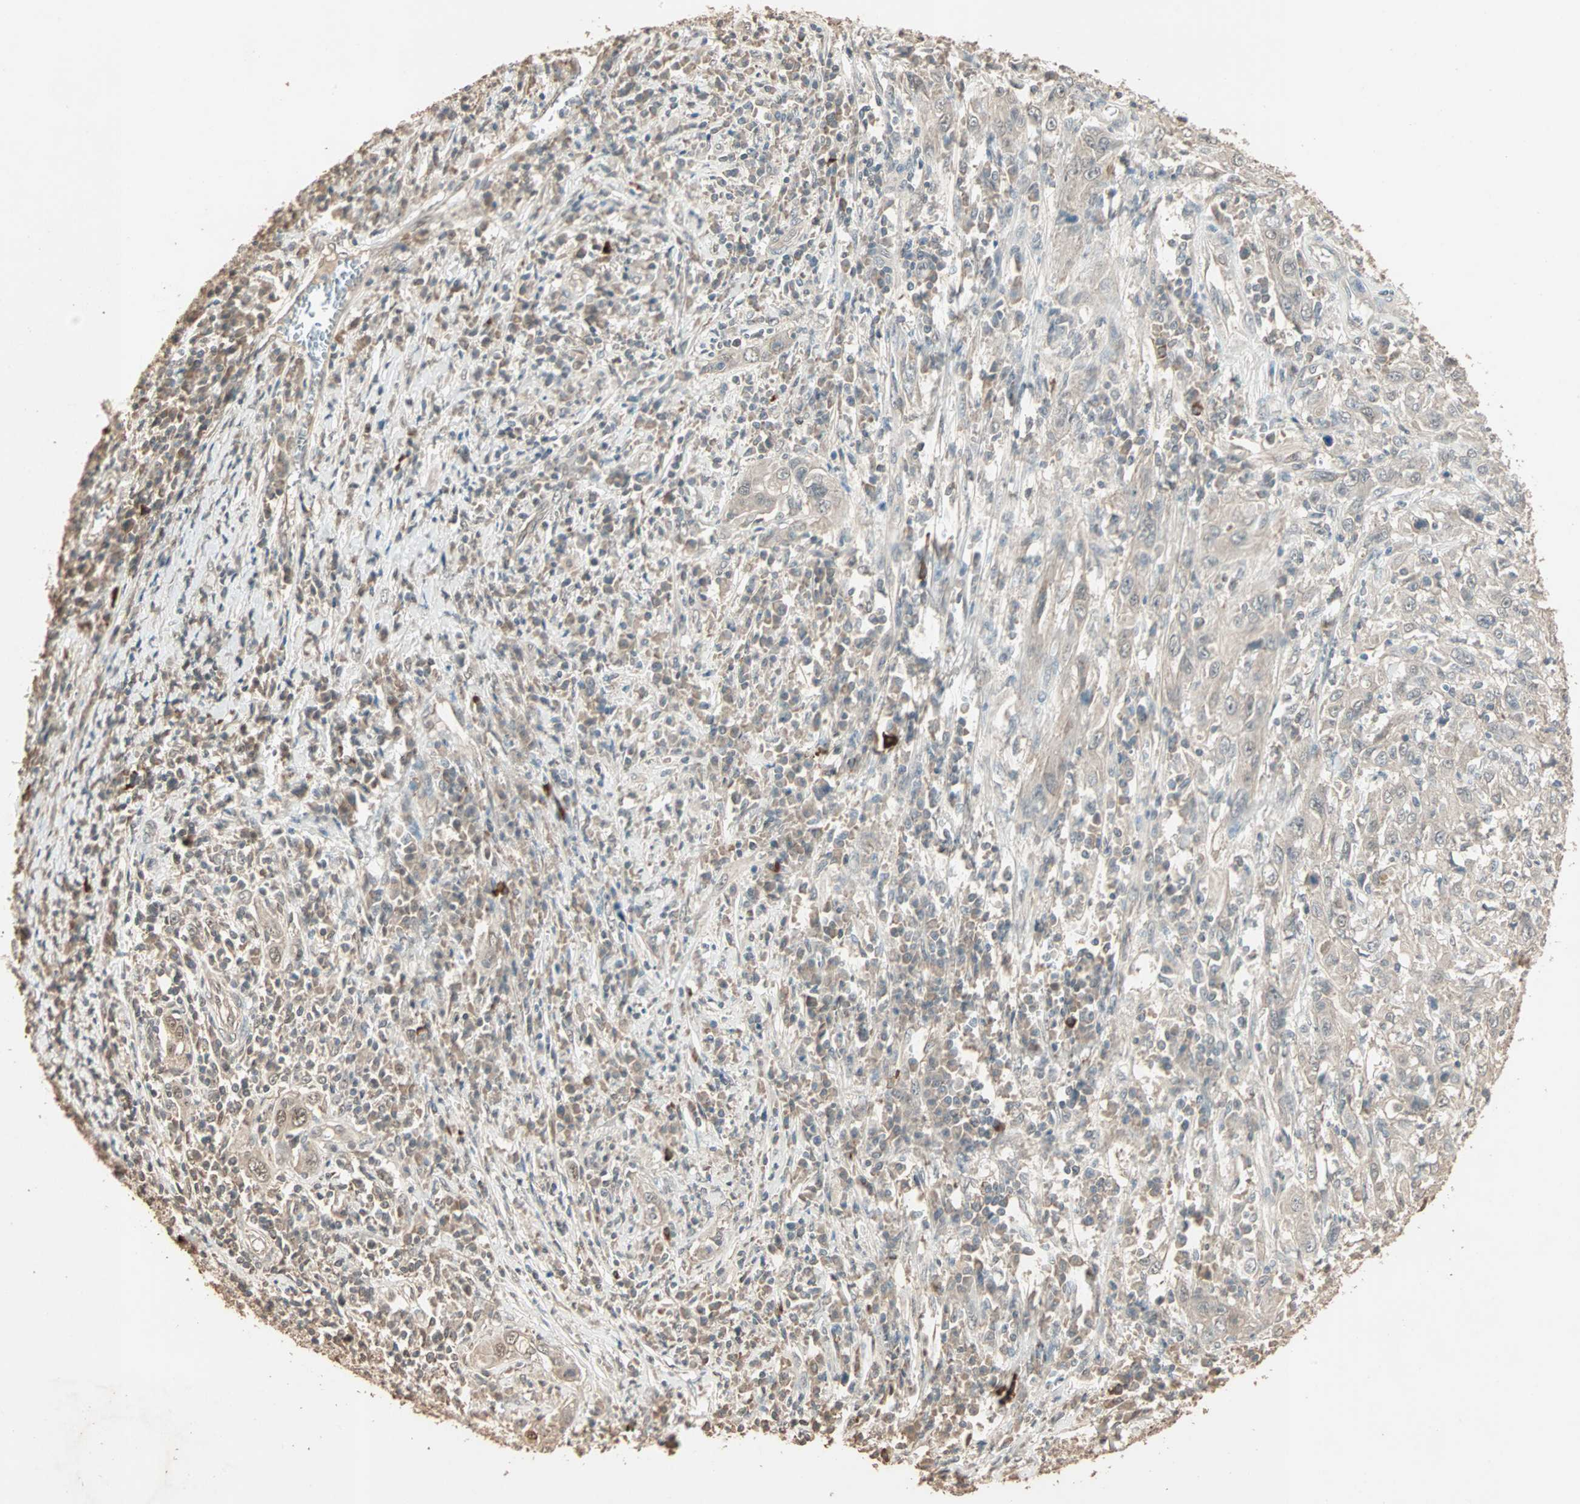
{"staining": {"intensity": "moderate", "quantity": ">75%", "location": "cytoplasmic/membranous"}, "tissue": "cervical cancer", "cell_type": "Tumor cells", "image_type": "cancer", "snomed": [{"axis": "morphology", "description": "Squamous cell carcinoma, NOS"}, {"axis": "topography", "description": "Cervix"}], "caption": "Protein expression analysis of cervical cancer (squamous cell carcinoma) shows moderate cytoplasmic/membranous expression in about >75% of tumor cells.", "gene": "ZBTB33", "patient": {"sex": "female", "age": 46}}